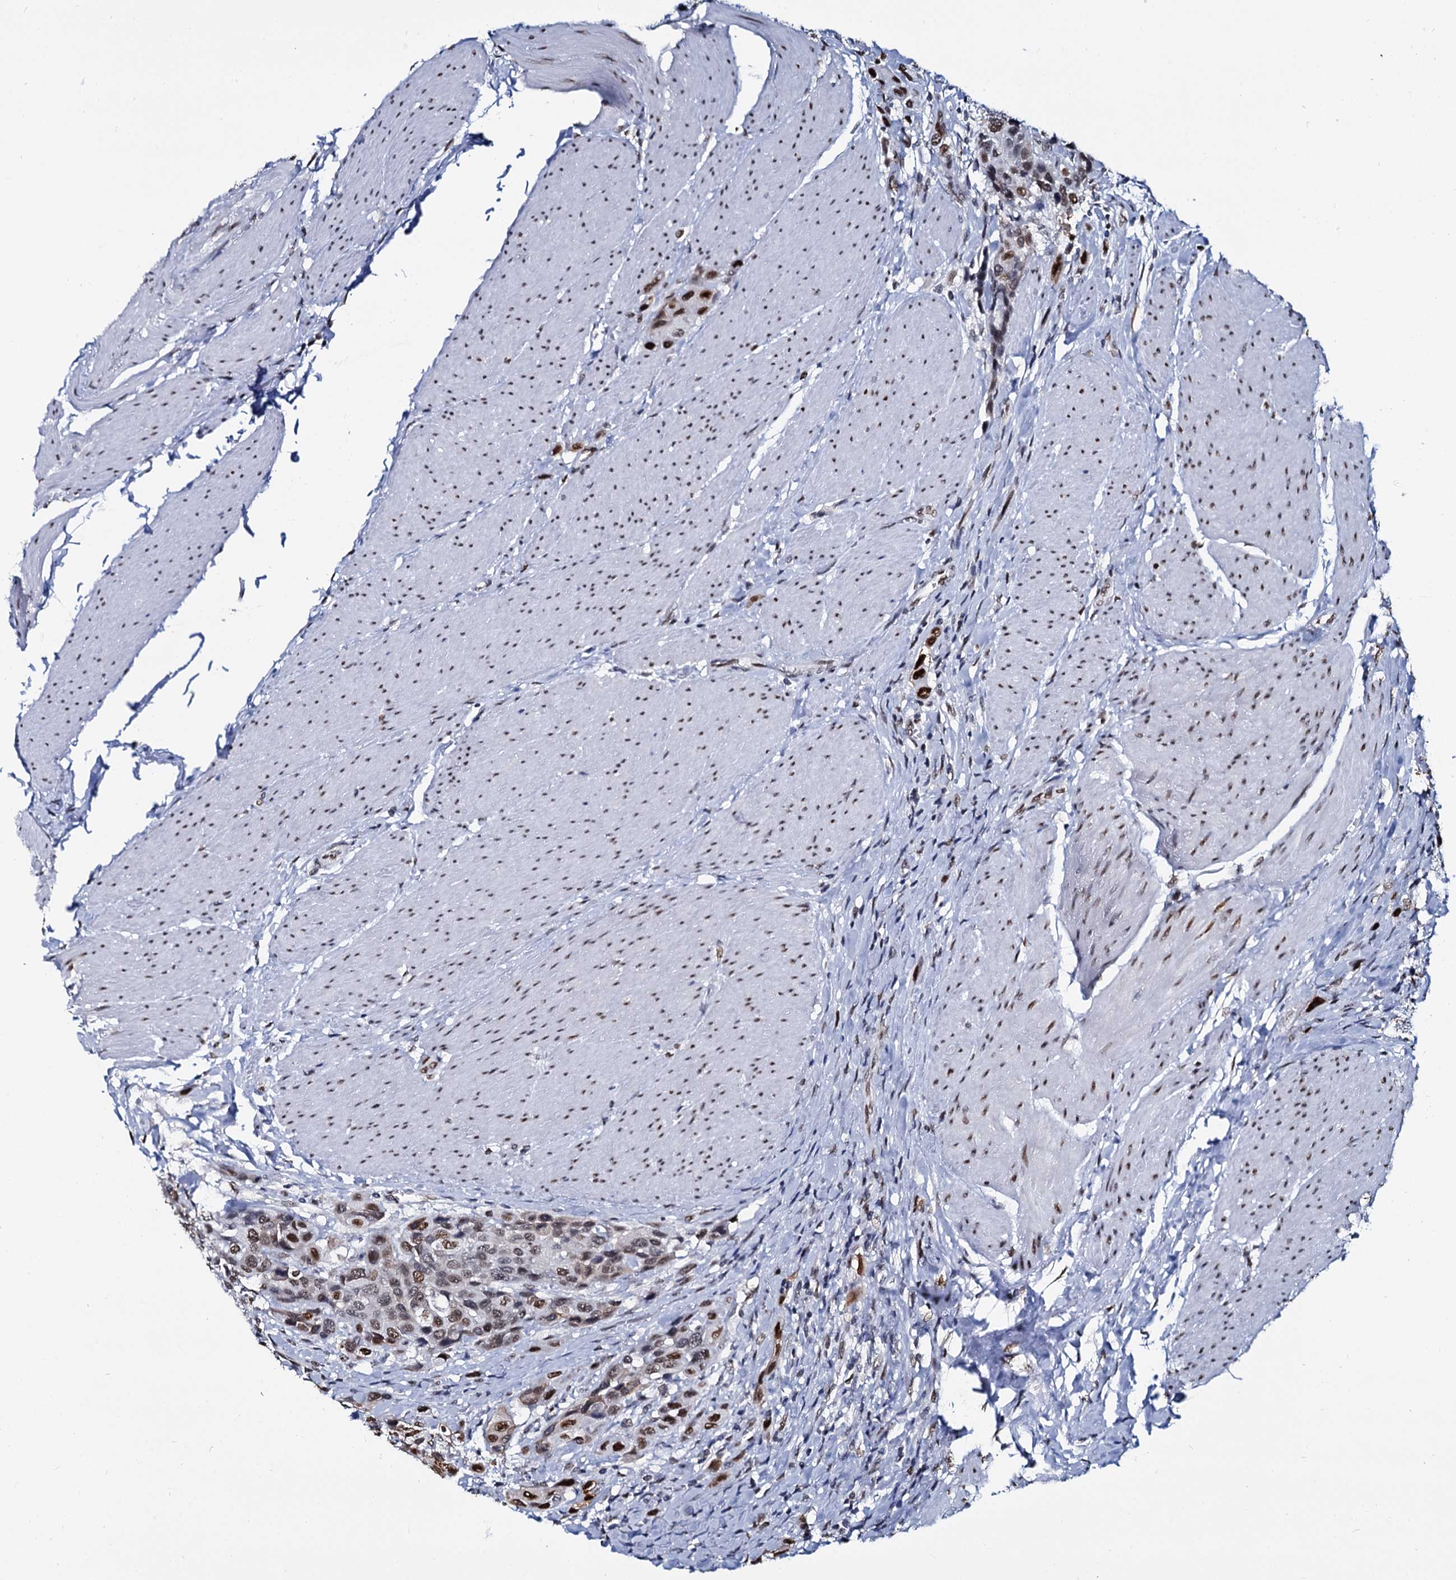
{"staining": {"intensity": "moderate", "quantity": ">75%", "location": "nuclear"}, "tissue": "urothelial cancer", "cell_type": "Tumor cells", "image_type": "cancer", "snomed": [{"axis": "morphology", "description": "Urothelial carcinoma, High grade"}, {"axis": "topography", "description": "Urinary bladder"}], "caption": "Immunohistochemical staining of urothelial cancer shows moderate nuclear protein positivity in about >75% of tumor cells.", "gene": "CMAS", "patient": {"sex": "male", "age": 50}}